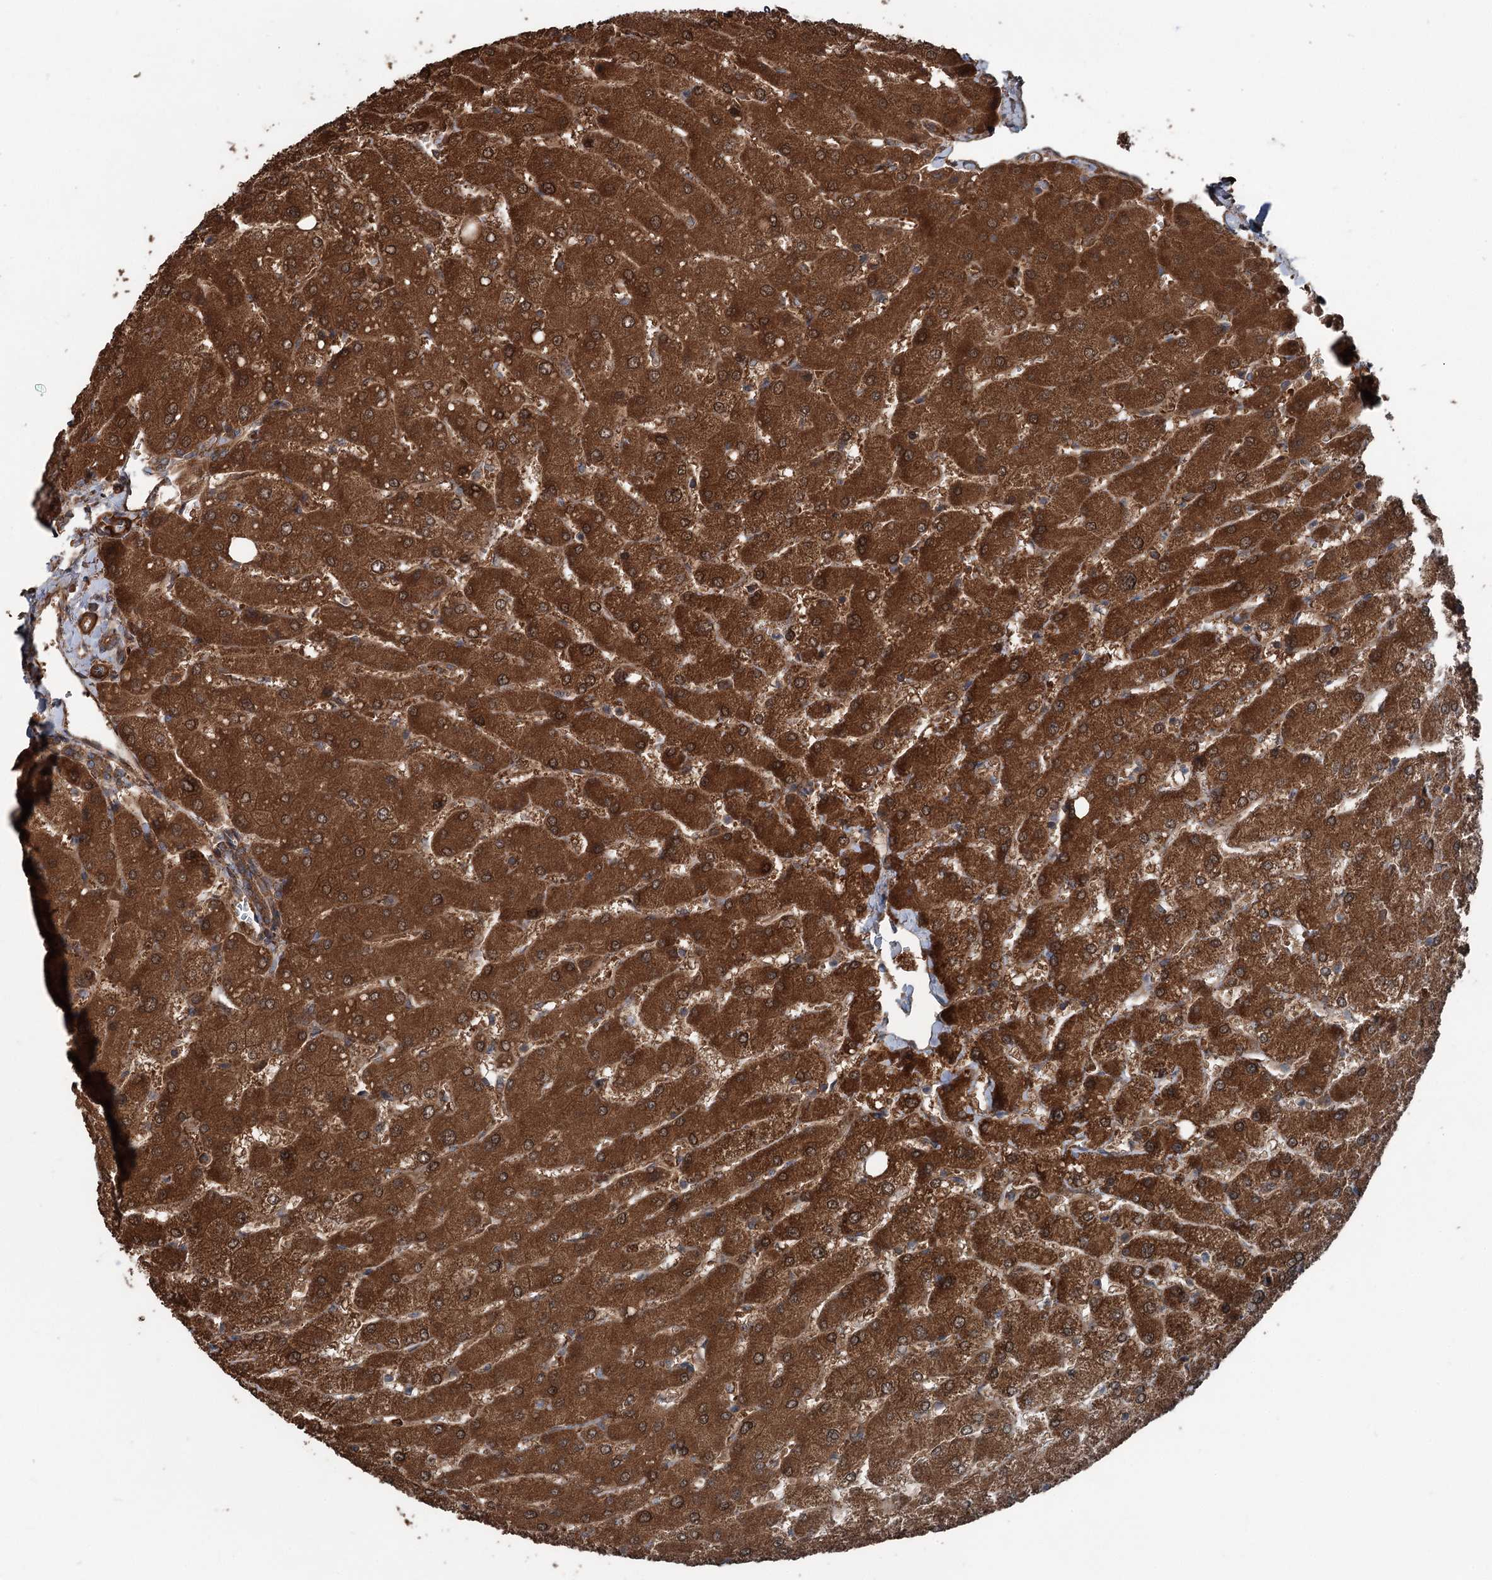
{"staining": {"intensity": "moderate", "quantity": ">75%", "location": "cytoplasmic/membranous"}, "tissue": "liver", "cell_type": "Cholangiocytes", "image_type": "normal", "snomed": [{"axis": "morphology", "description": "Normal tissue, NOS"}, {"axis": "topography", "description": "Liver"}], "caption": "Moderate cytoplasmic/membranous positivity is present in about >75% of cholangiocytes in unremarkable liver.", "gene": "RNF214", "patient": {"sex": "male", "age": 55}}